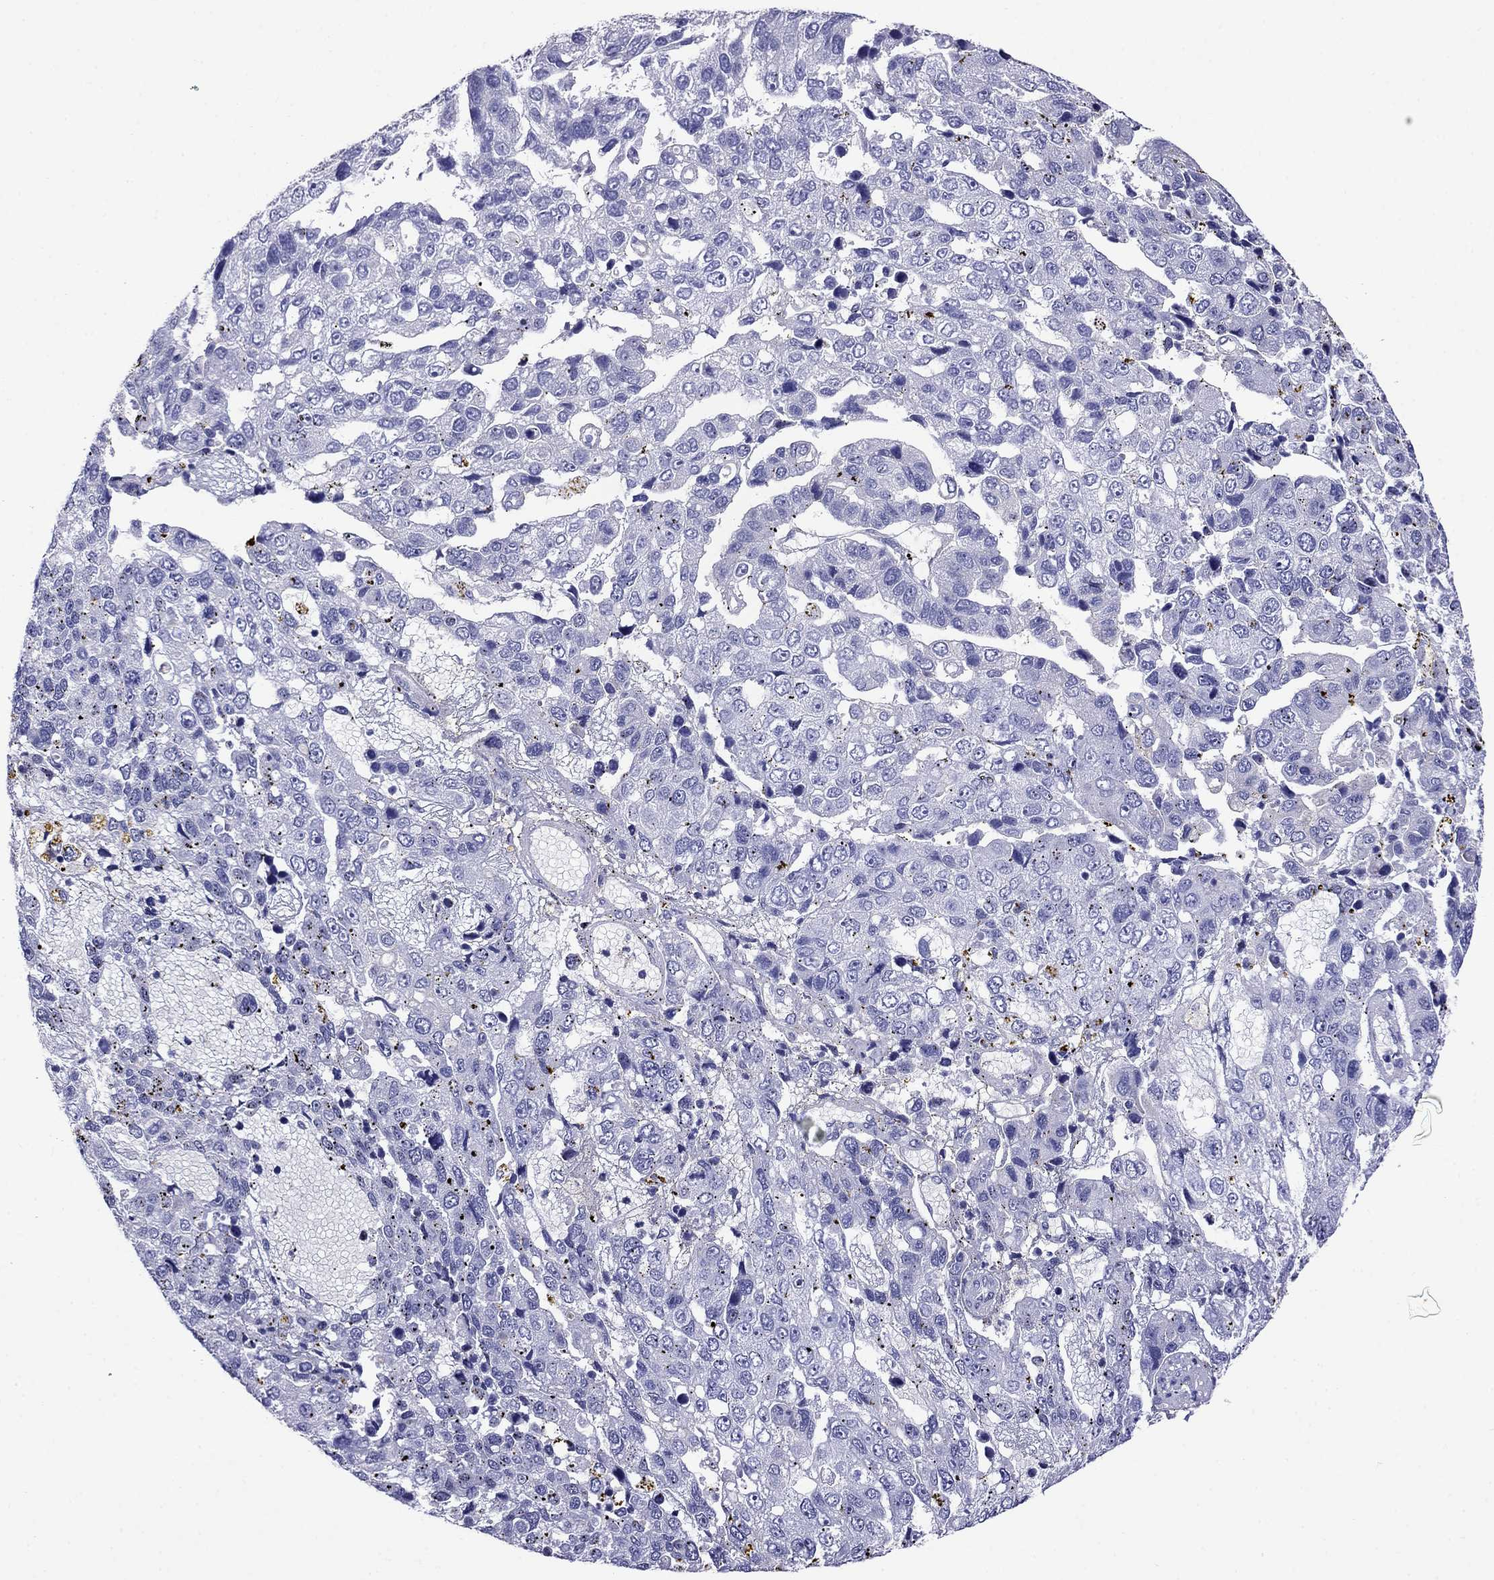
{"staining": {"intensity": "negative", "quantity": "none", "location": "none"}, "tissue": "pancreatic cancer", "cell_type": "Tumor cells", "image_type": "cancer", "snomed": [{"axis": "morphology", "description": "Adenocarcinoma, NOS"}, {"axis": "topography", "description": "Pancreas"}], "caption": "IHC micrograph of human pancreatic cancer stained for a protein (brown), which reveals no positivity in tumor cells.", "gene": "SCG2", "patient": {"sex": "female", "age": 61}}